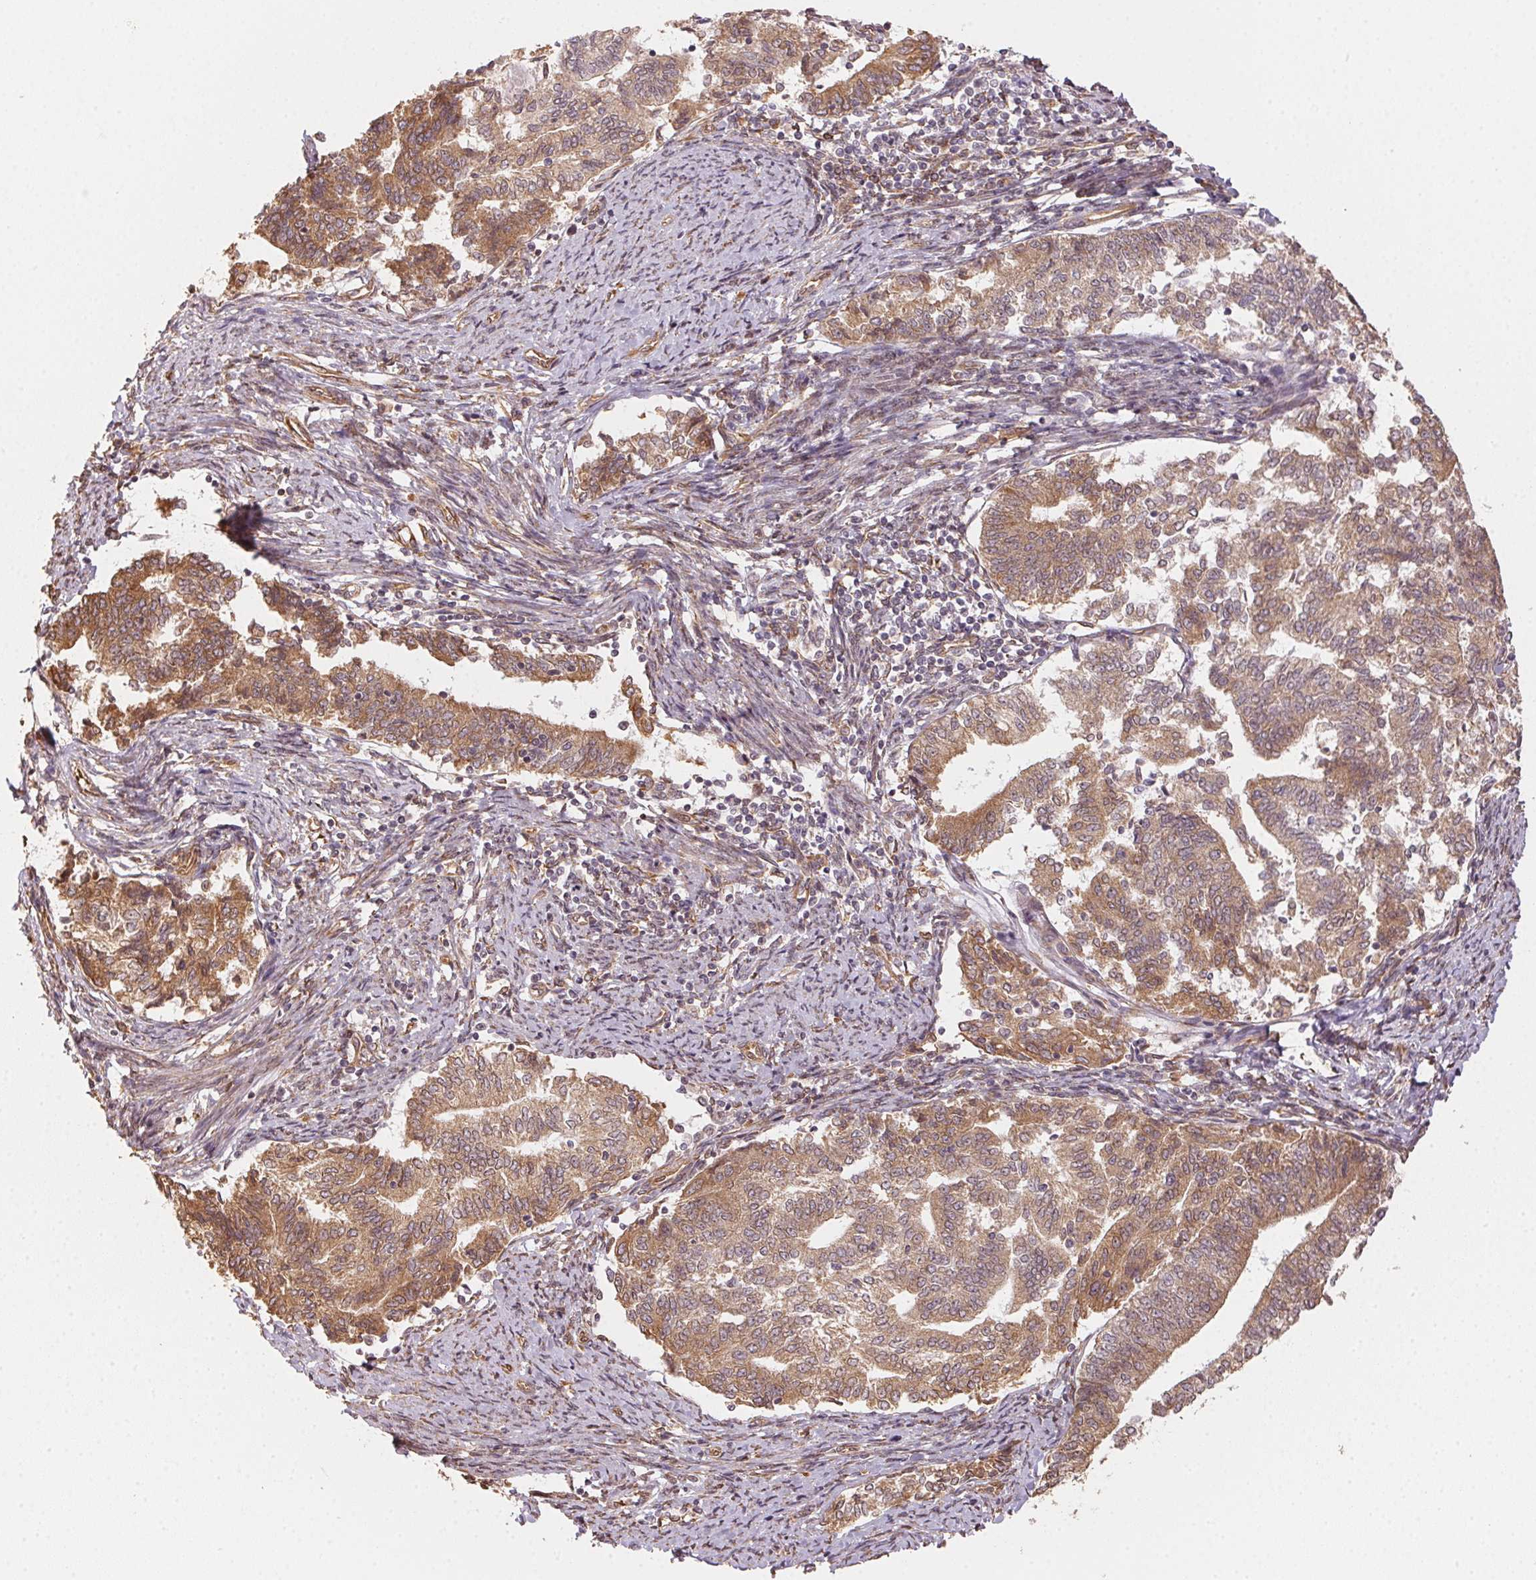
{"staining": {"intensity": "moderate", "quantity": ">75%", "location": "cytoplasmic/membranous"}, "tissue": "endometrial cancer", "cell_type": "Tumor cells", "image_type": "cancer", "snomed": [{"axis": "morphology", "description": "Adenocarcinoma, NOS"}, {"axis": "topography", "description": "Endometrium"}], "caption": "A micrograph of adenocarcinoma (endometrial) stained for a protein exhibits moderate cytoplasmic/membranous brown staining in tumor cells.", "gene": "STRN4", "patient": {"sex": "female", "age": 65}}